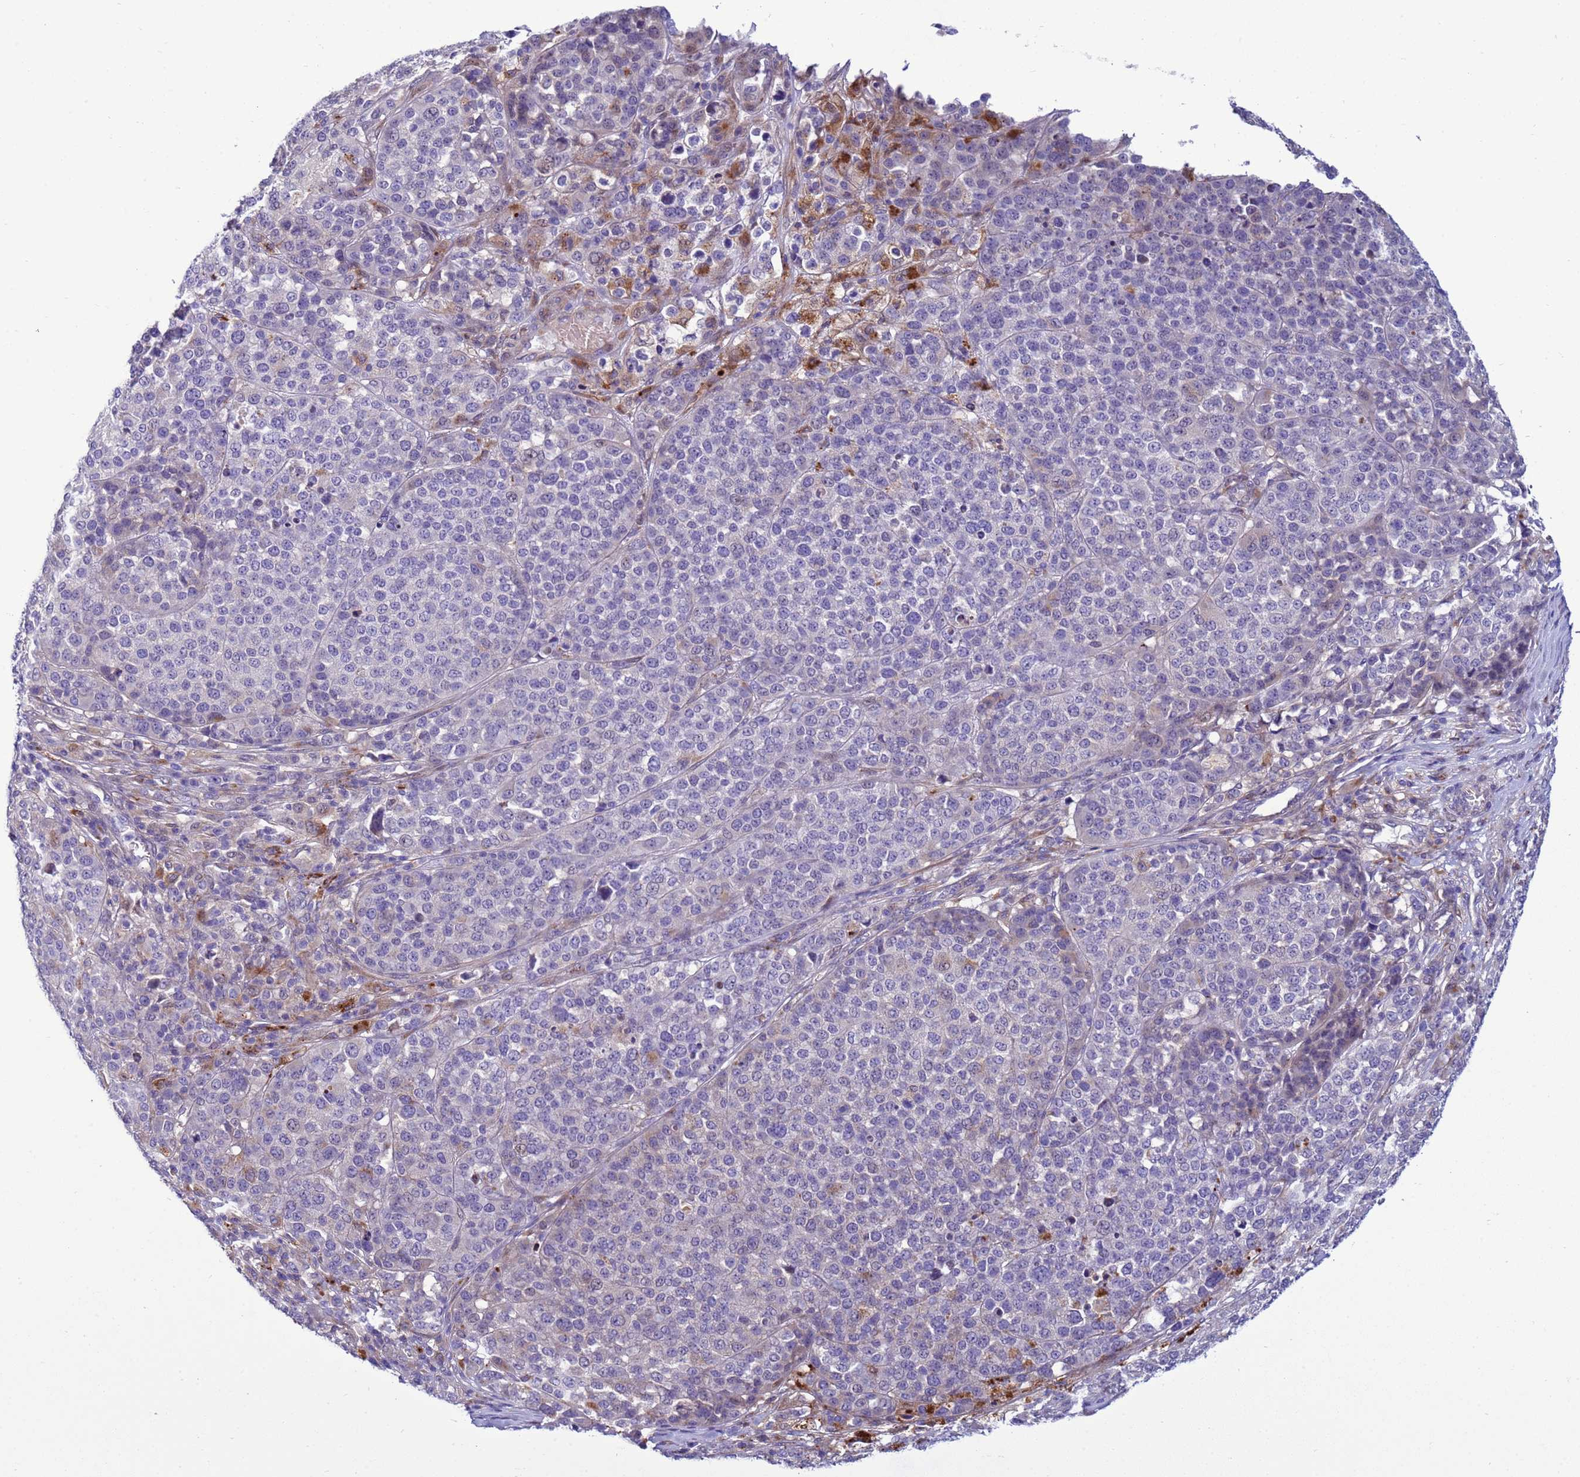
{"staining": {"intensity": "negative", "quantity": "none", "location": "none"}, "tissue": "melanoma", "cell_type": "Tumor cells", "image_type": "cancer", "snomed": [{"axis": "morphology", "description": "Malignant melanoma, Metastatic site"}, {"axis": "topography", "description": "Lymph node"}], "caption": "The micrograph reveals no staining of tumor cells in melanoma. (DAB (3,3'-diaminobenzidine) immunohistochemistry (IHC), high magnification).", "gene": "NAT2", "patient": {"sex": "male", "age": 44}}